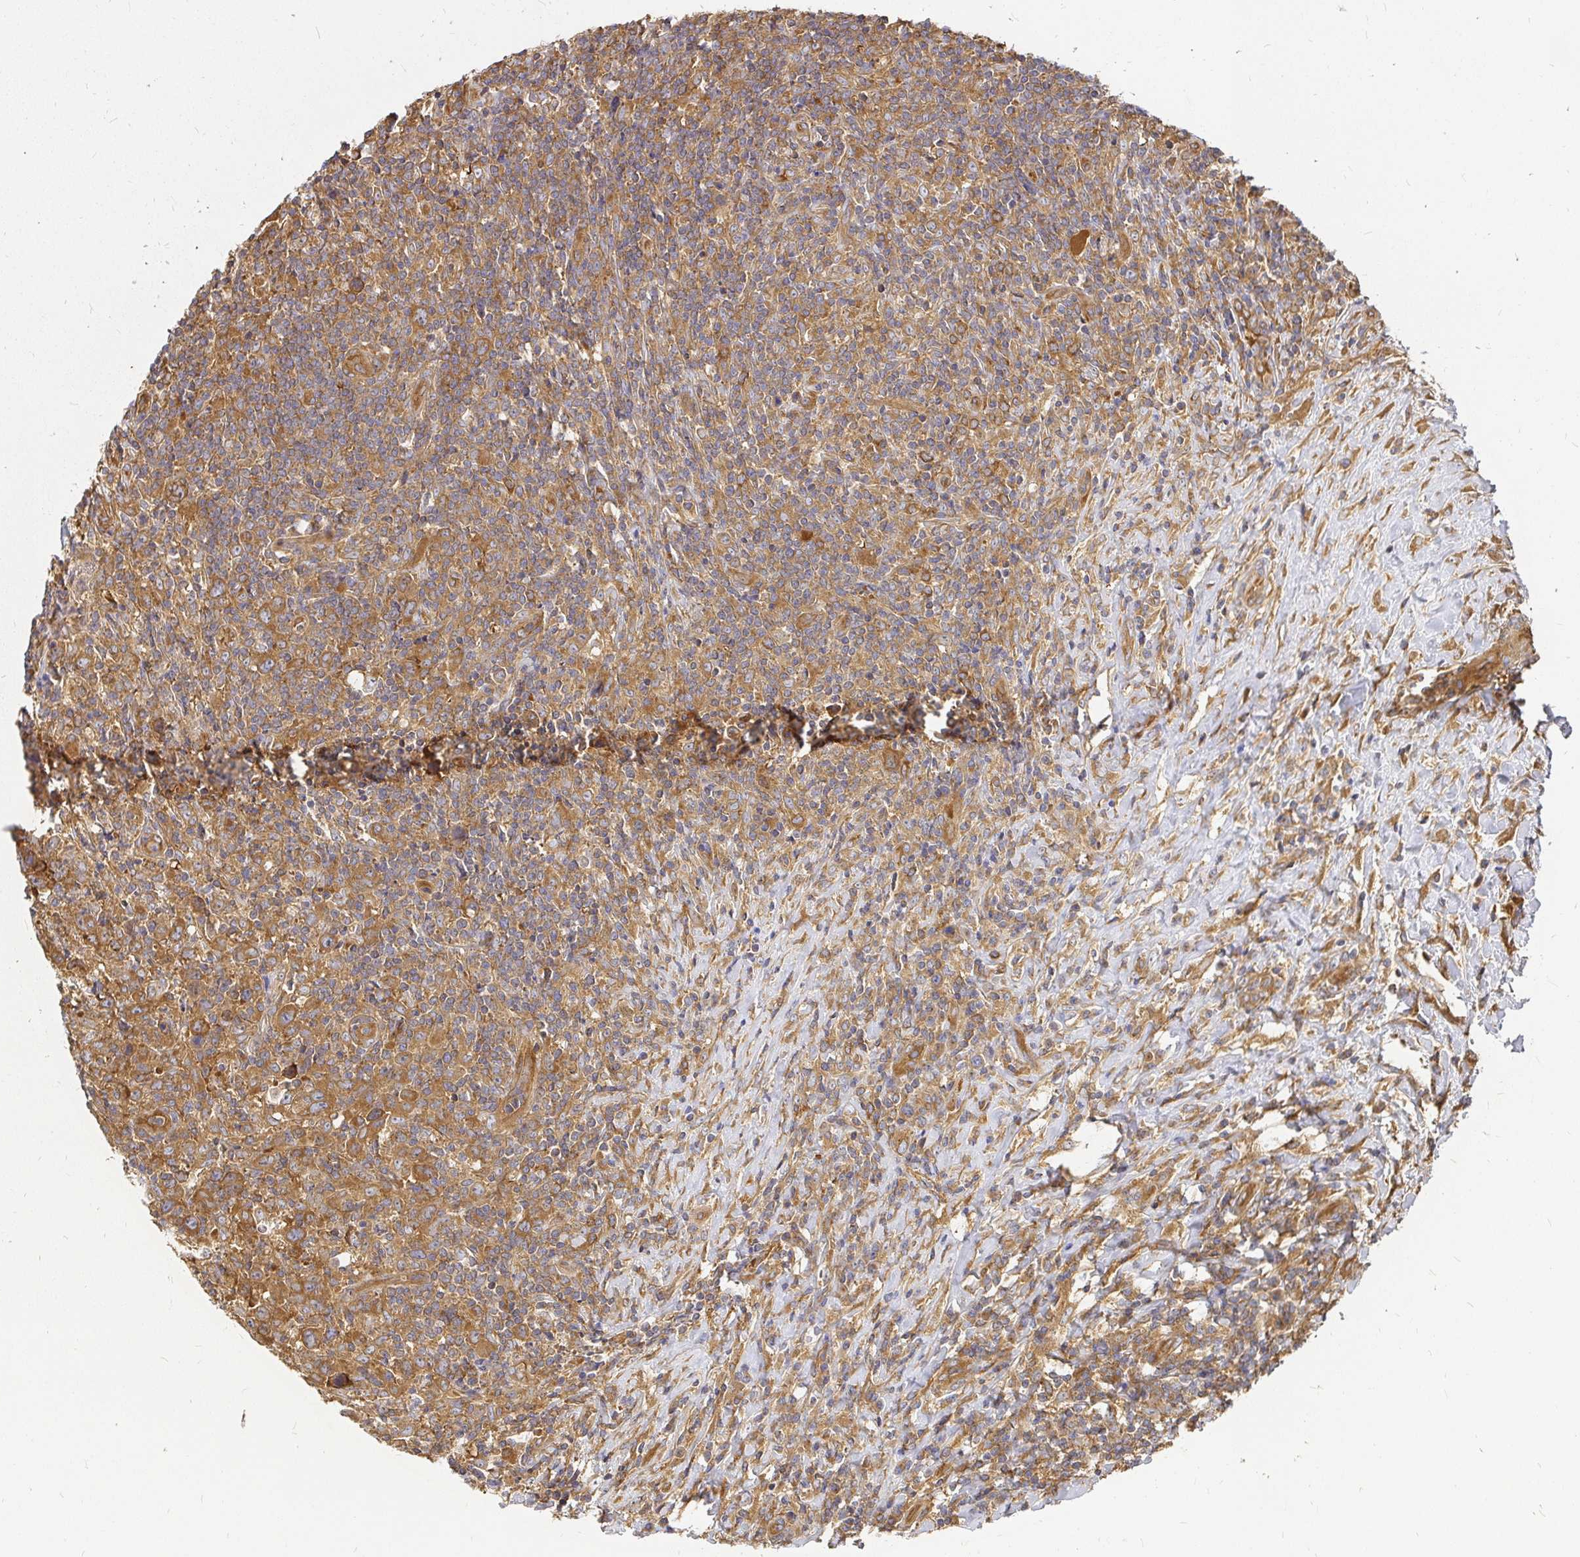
{"staining": {"intensity": "moderate", "quantity": ">75%", "location": "cytoplasmic/membranous"}, "tissue": "lymphoma", "cell_type": "Tumor cells", "image_type": "cancer", "snomed": [{"axis": "morphology", "description": "Hodgkin's disease, NOS"}, {"axis": "topography", "description": "Lymph node"}], "caption": "Tumor cells show medium levels of moderate cytoplasmic/membranous staining in approximately >75% of cells in human Hodgkin's disease.", "gene": "KIF5B", "patient": {"sex": "female", "age": 18}}